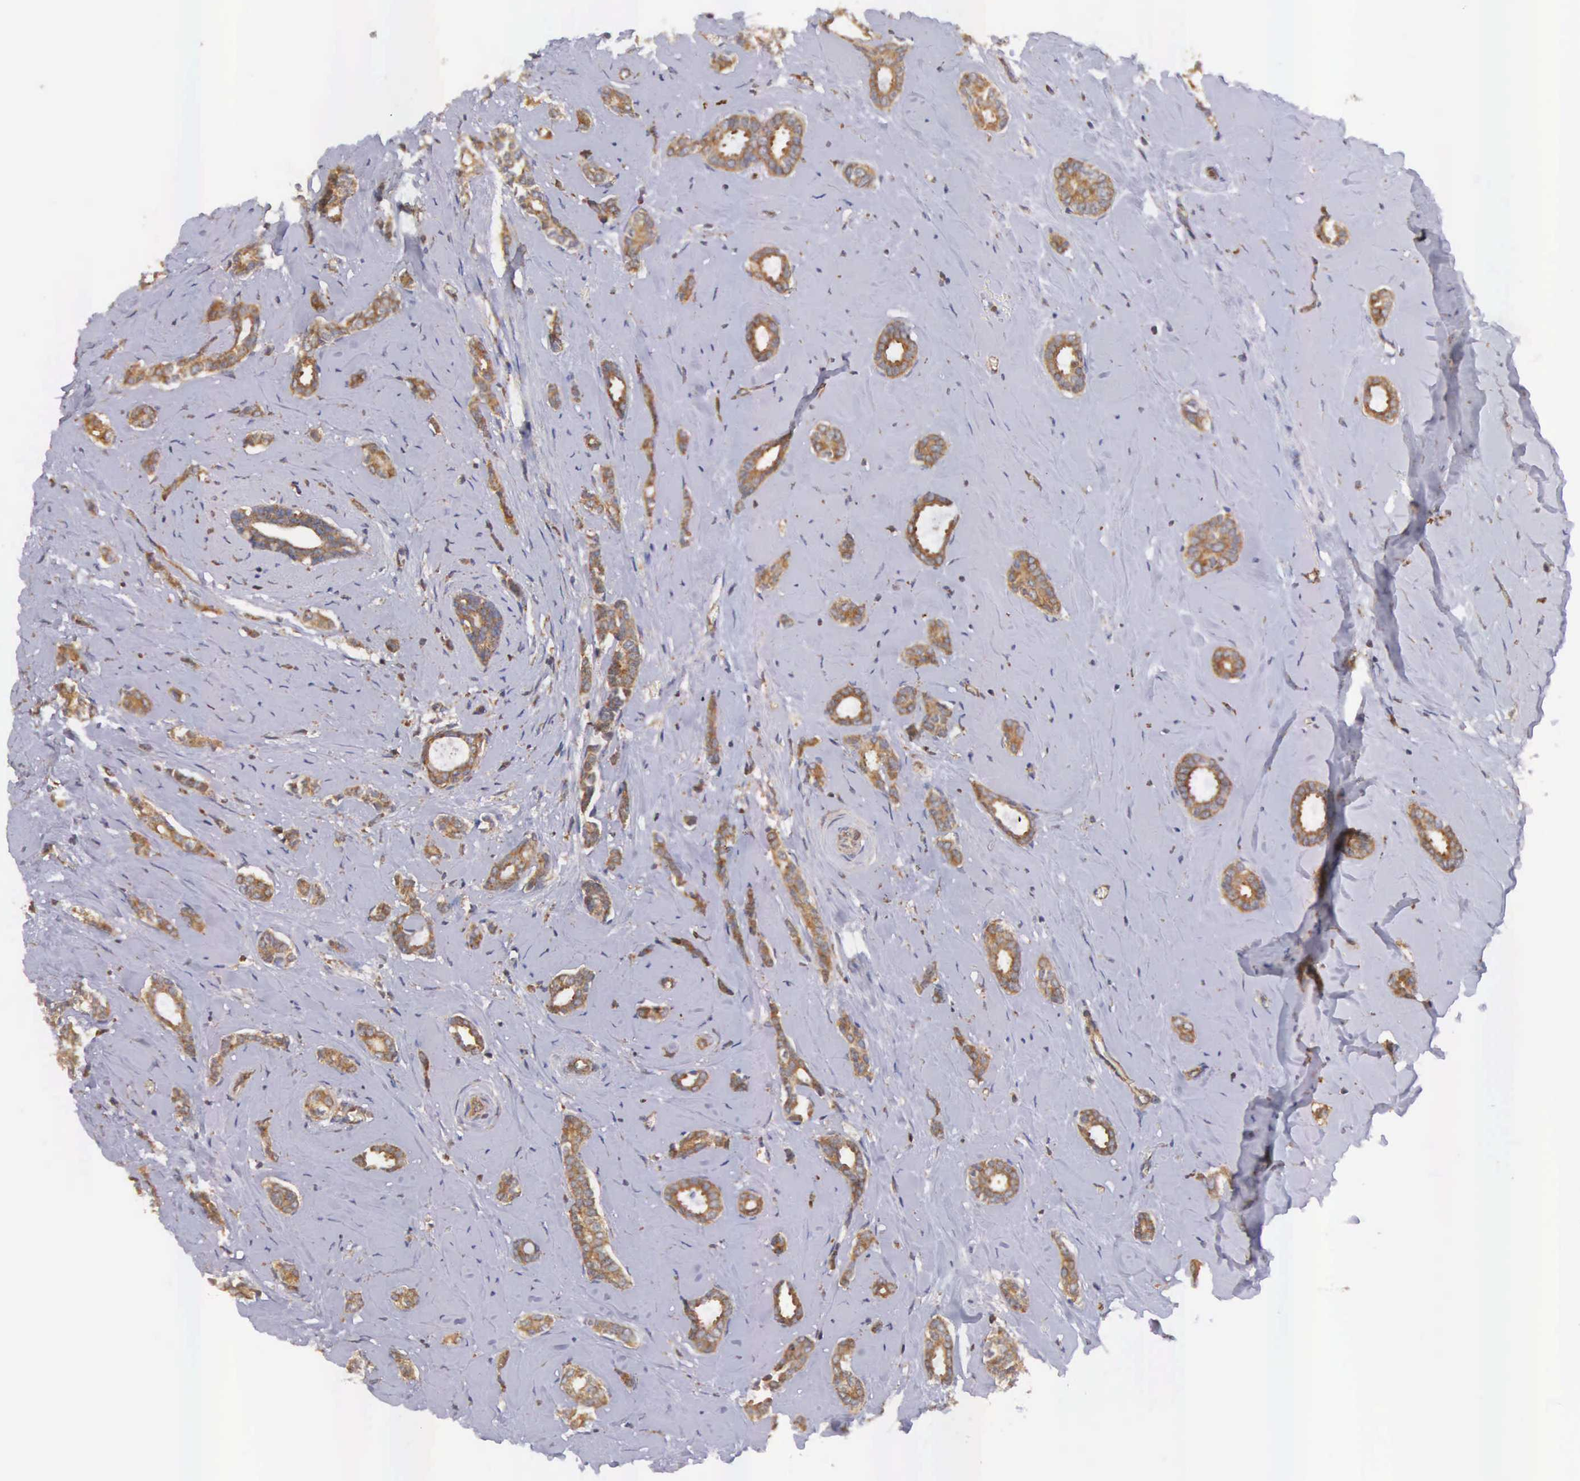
{"staining": {"intensity": "moderate", "quantity": ">75%", "location": "cytoplasmic/membranous"}, "tissue": "breast cancer", "cell_type": "Tumor cells", "image_type": "cancer", "snomed": [{"axis": "morphology", "description": "Duct carcinoma"}, {"axis": "topography", "description": "Breast"}], "caption": "Immunohistochemistry (IHC) of human invasive ductal carcinoma (breast) displays medium levels of moderate cytoplasmic/membranous positivity in approximately >75% of tumor cells.", "gene": "DHRS1", "patient": {"sex": "female", "age": 50}}